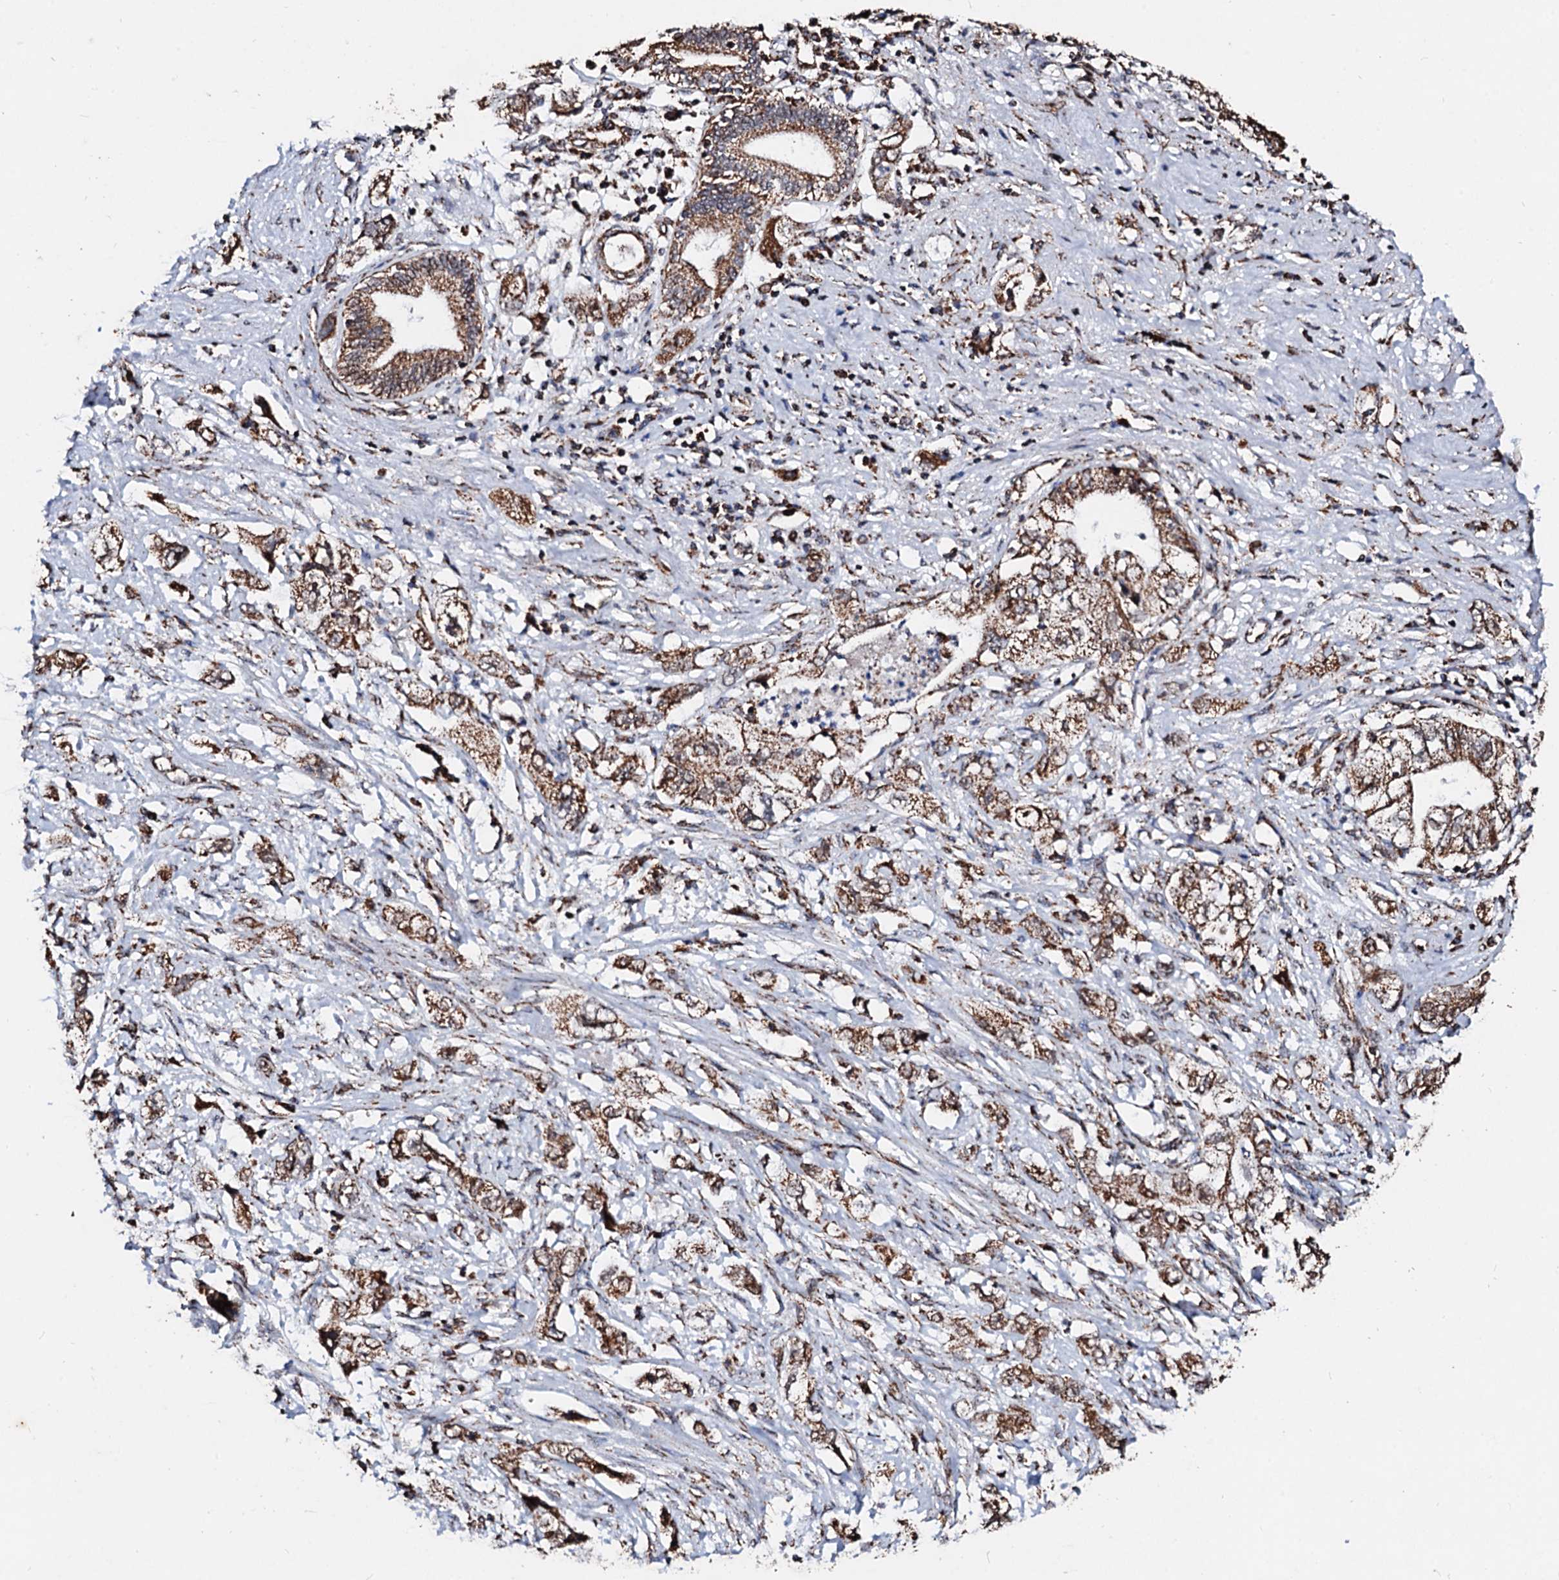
{"staining": {"intensity": "moderate", "quantity": ">75%", "location": "cytoplasmic/membranous"}, "tissue": "pancreatic cancer", "cell_type": "Tumor cells", "image_type": "cancer", "snomed": [{"axis": "morphology", "description": "Adenocarcinoma, NOS"}, {"axis": "topography", "description": "Pancreas"}], "caption": "Brown immunohistochemical staining in human adenocarcinoma (pancreatic) displays moderate cytoplasmic/membranous staining in about >75% of tumor cells.", "gene": "SECISBP2L", "patient": {"sex": "female", "age": 73}}